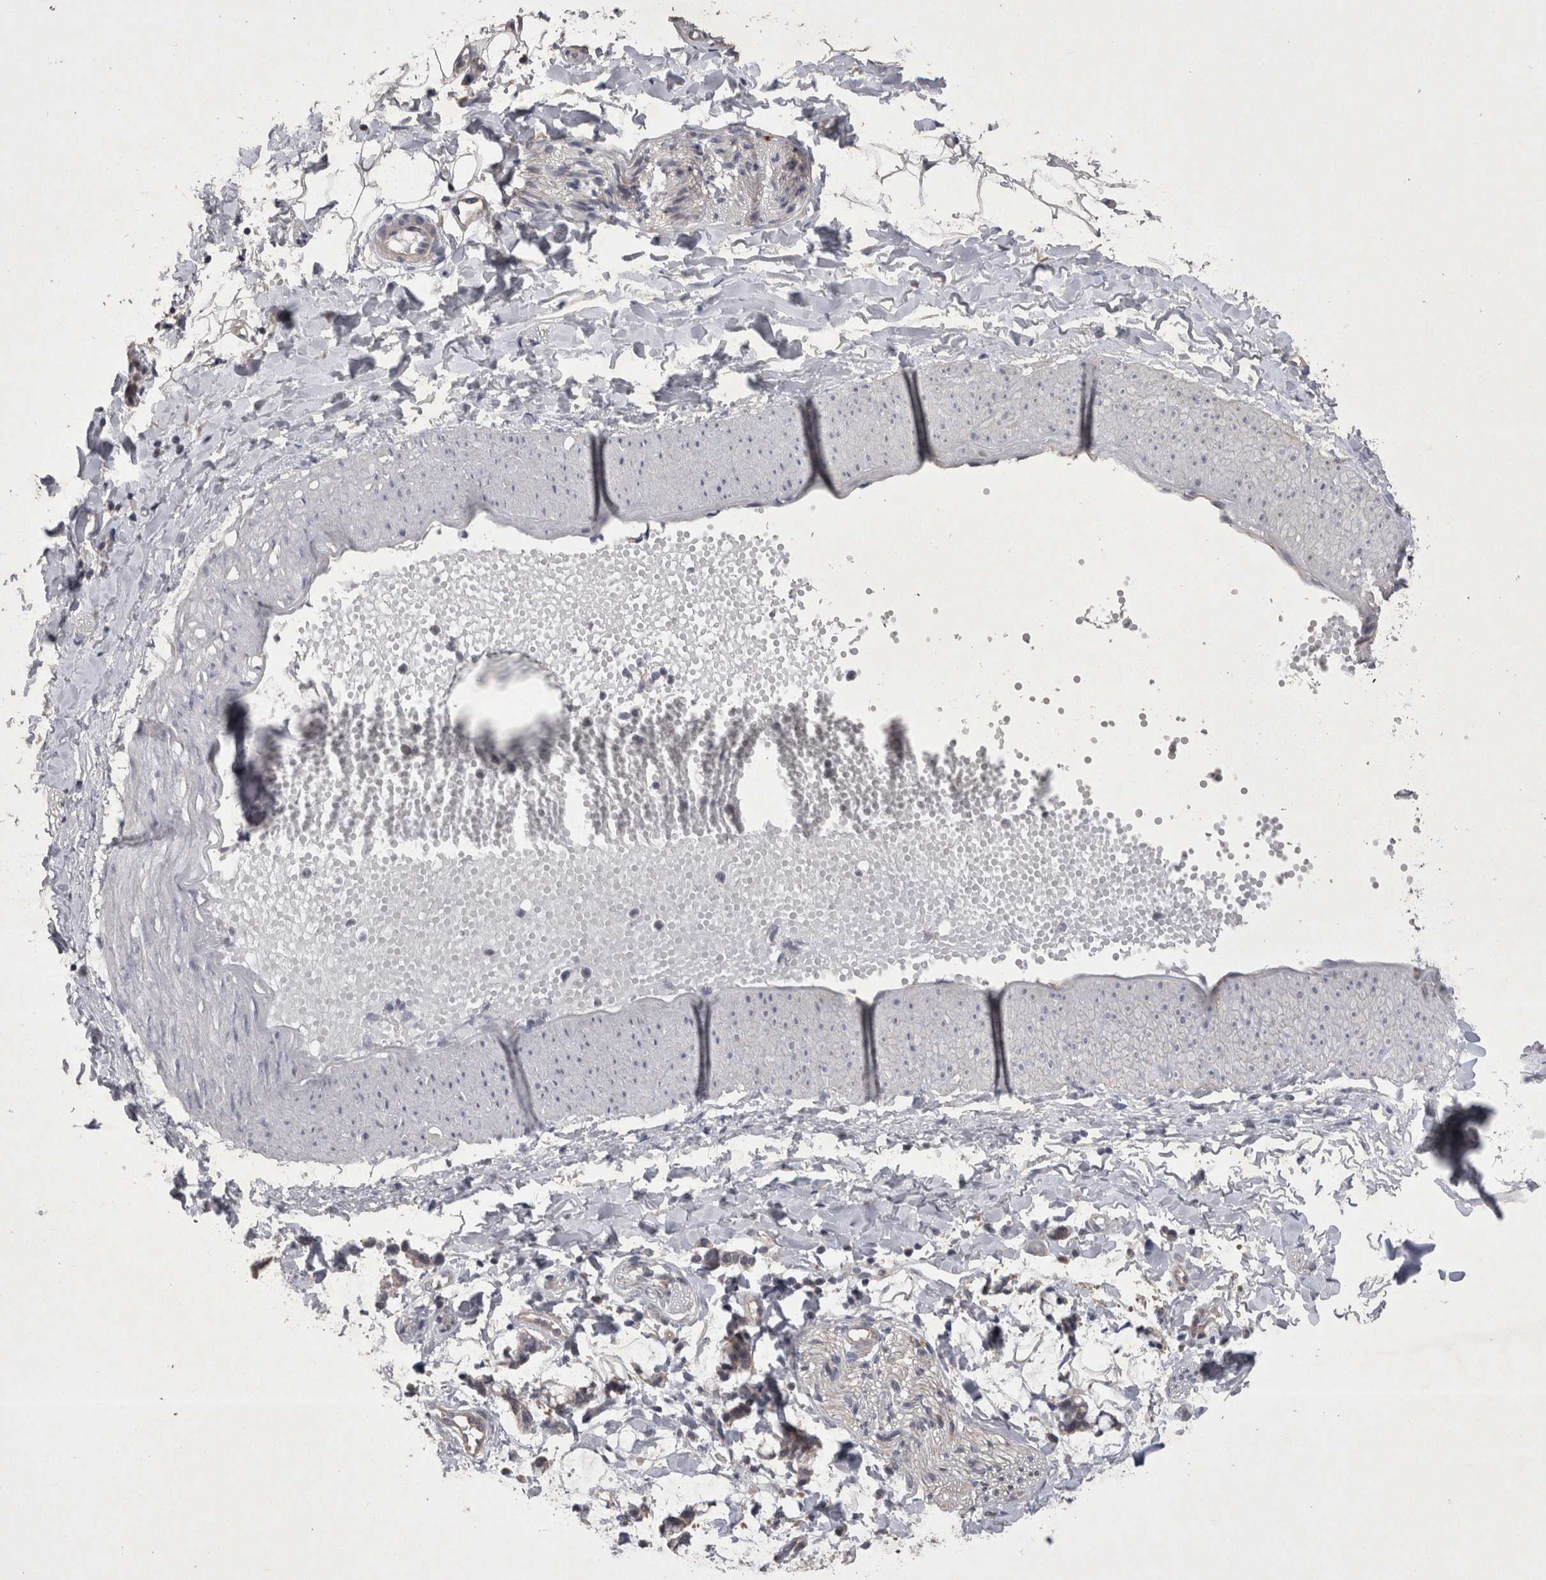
{"staining": {"intensity": "negative", "quantity": "none", "location": "none"}, "tissue": "adipose tissue", "cell_type": "Adipocytes", "image_type": "normal", "snomed": [{"axis": "morphology", "description": "Normal tissue, NOS"}, {"axis": "morphology", "description": "Adenocarcinoma, NOS"}, {"axis": "topography", "description": "Colon"}, {"axis": "topography", "description": "Peripheral nerve tissue"}], "caption": "An IHC image of unremarkable adipose tissue is shown. There is no staining in adipocytes of adipose tissue.", "gene": "CTBS", "patient": {"sex": "male", "age": 14}}